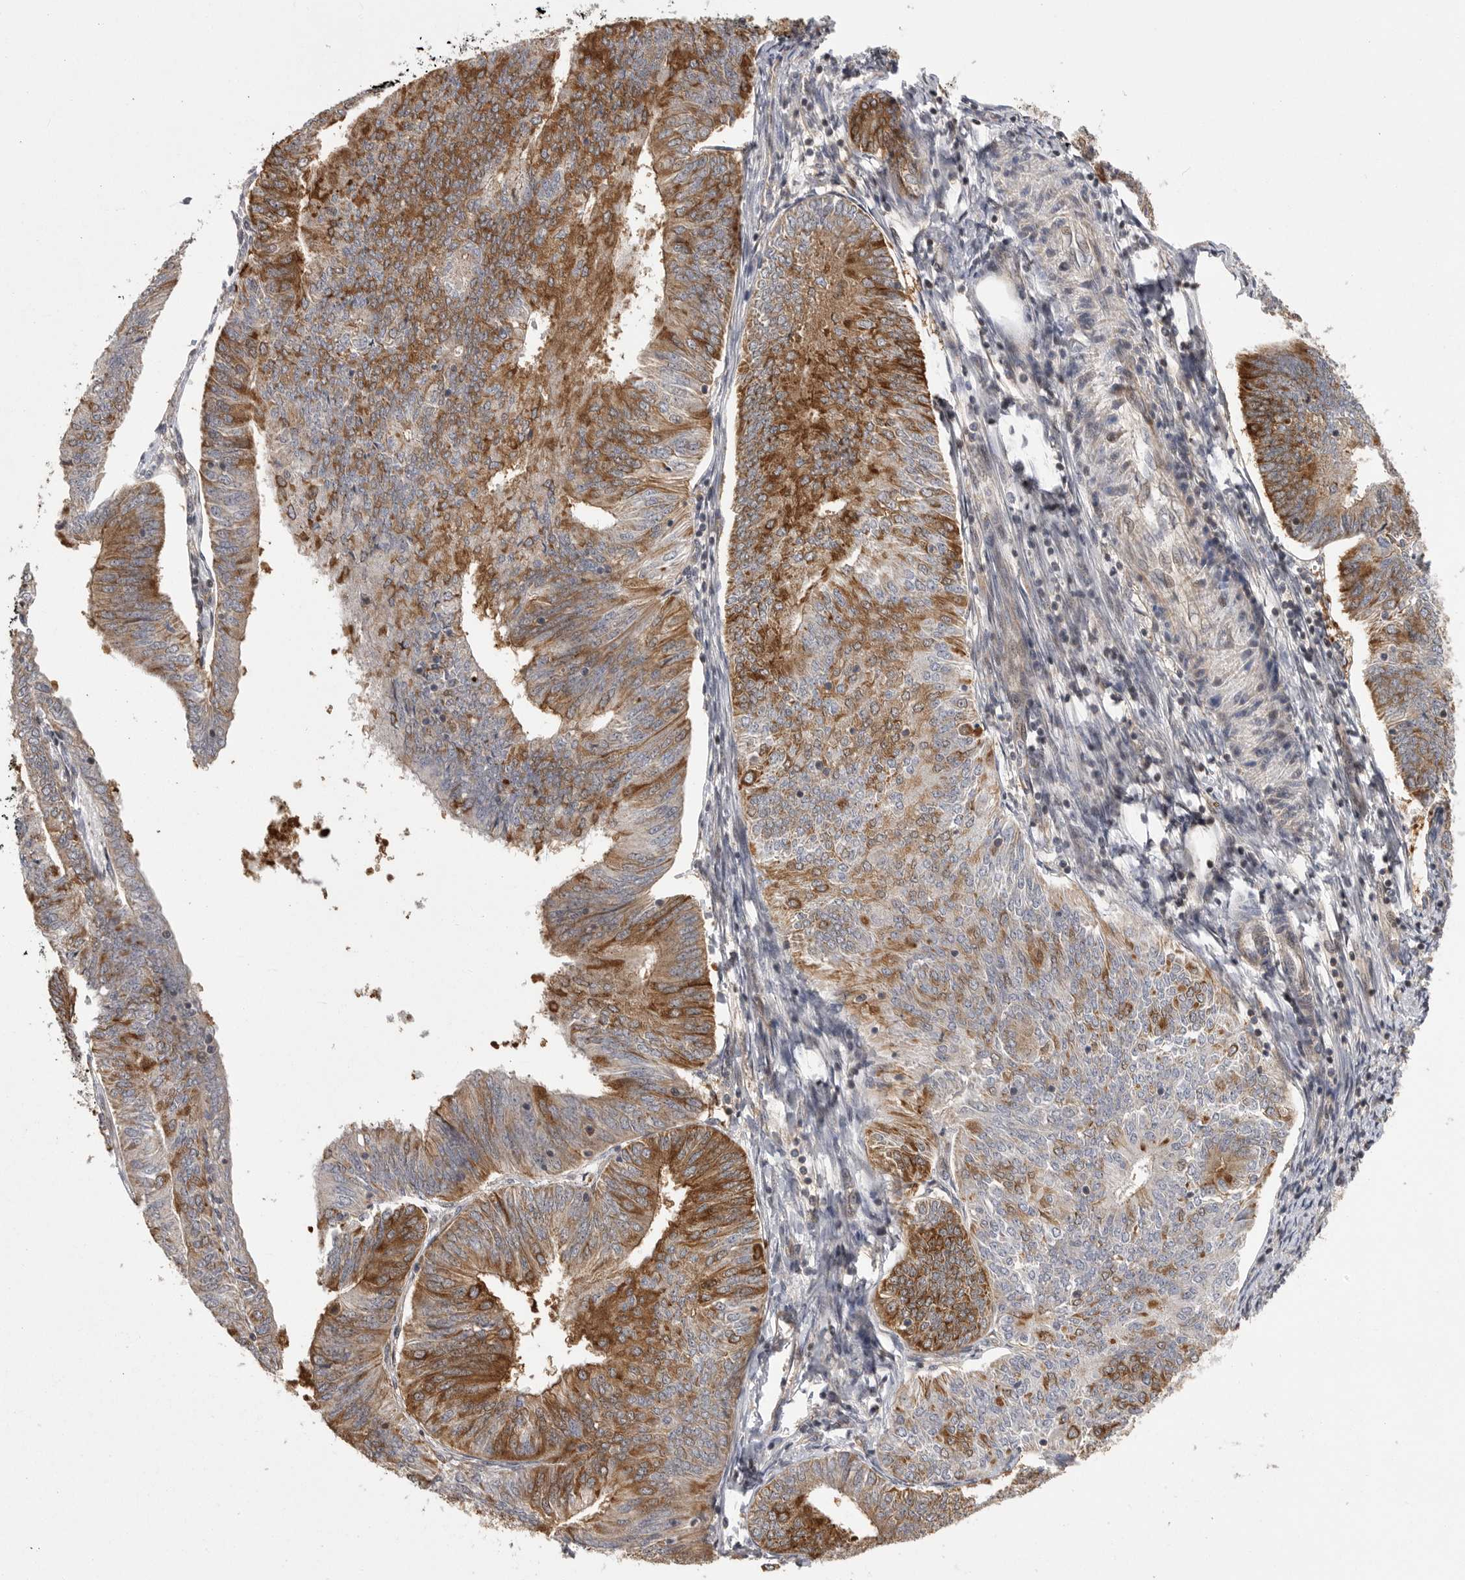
{"staining": {"intensity": "strong", "quantity": ">75%", "location": "cytoplasmic/membranous"}, "tissue": "endometrial cancer", "cell_type": "Tumor cells", "image_type": "cancer", "snomed": [{"axis": "morphology", "description": "Adenocarcinoma, NOS"}, {"axis": "topography", "description": "Endometrium"}], "caption": "Strong cytoplasmic/membranous expression is identified in approximately >75% of tumor cells in endometrial cancer (adenocarcinoma).", "gene": "OXR1", "patient": {"sex": "female", "age": 58}}